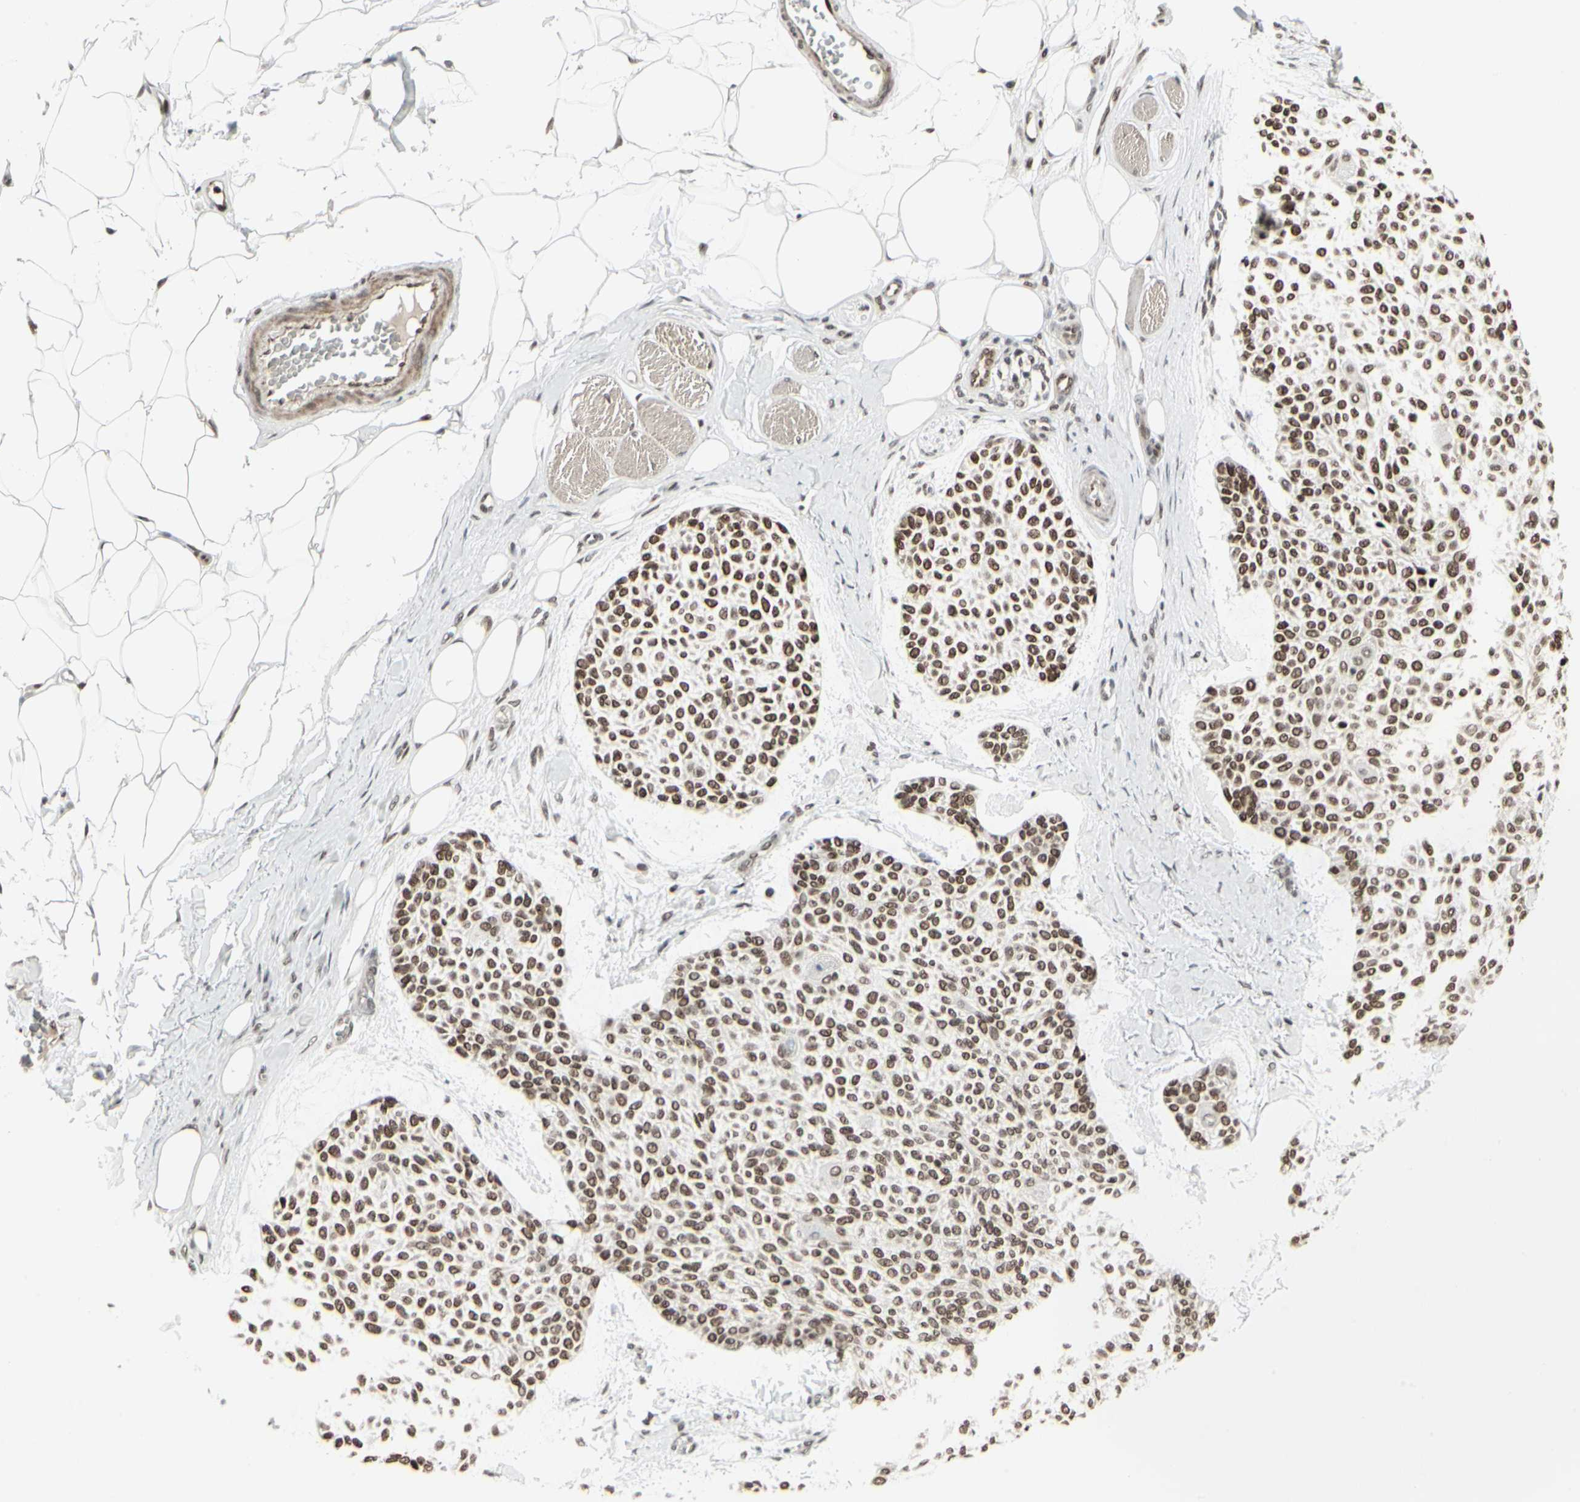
{"staining": {"intensity": "strong", "quantity": ">75%", "location": "nuclear"}, "tissue": "skin cancer", "cell_type": "Tumor cells", "image_type": "cancer", "snomed": [{"axis": "morphology", "description": "Normal tissue, NOS"}, {"axis": "morphology", "description": "Basal cell carcinoma"}, {"axis": "topography", "description": "Skin"}], "caption": "Strong nuclear positivity is present in about >75% of tumor cells in skin cancer.", "gene": "HMG20A", "patient": {"sex": "female", "age": 70}}